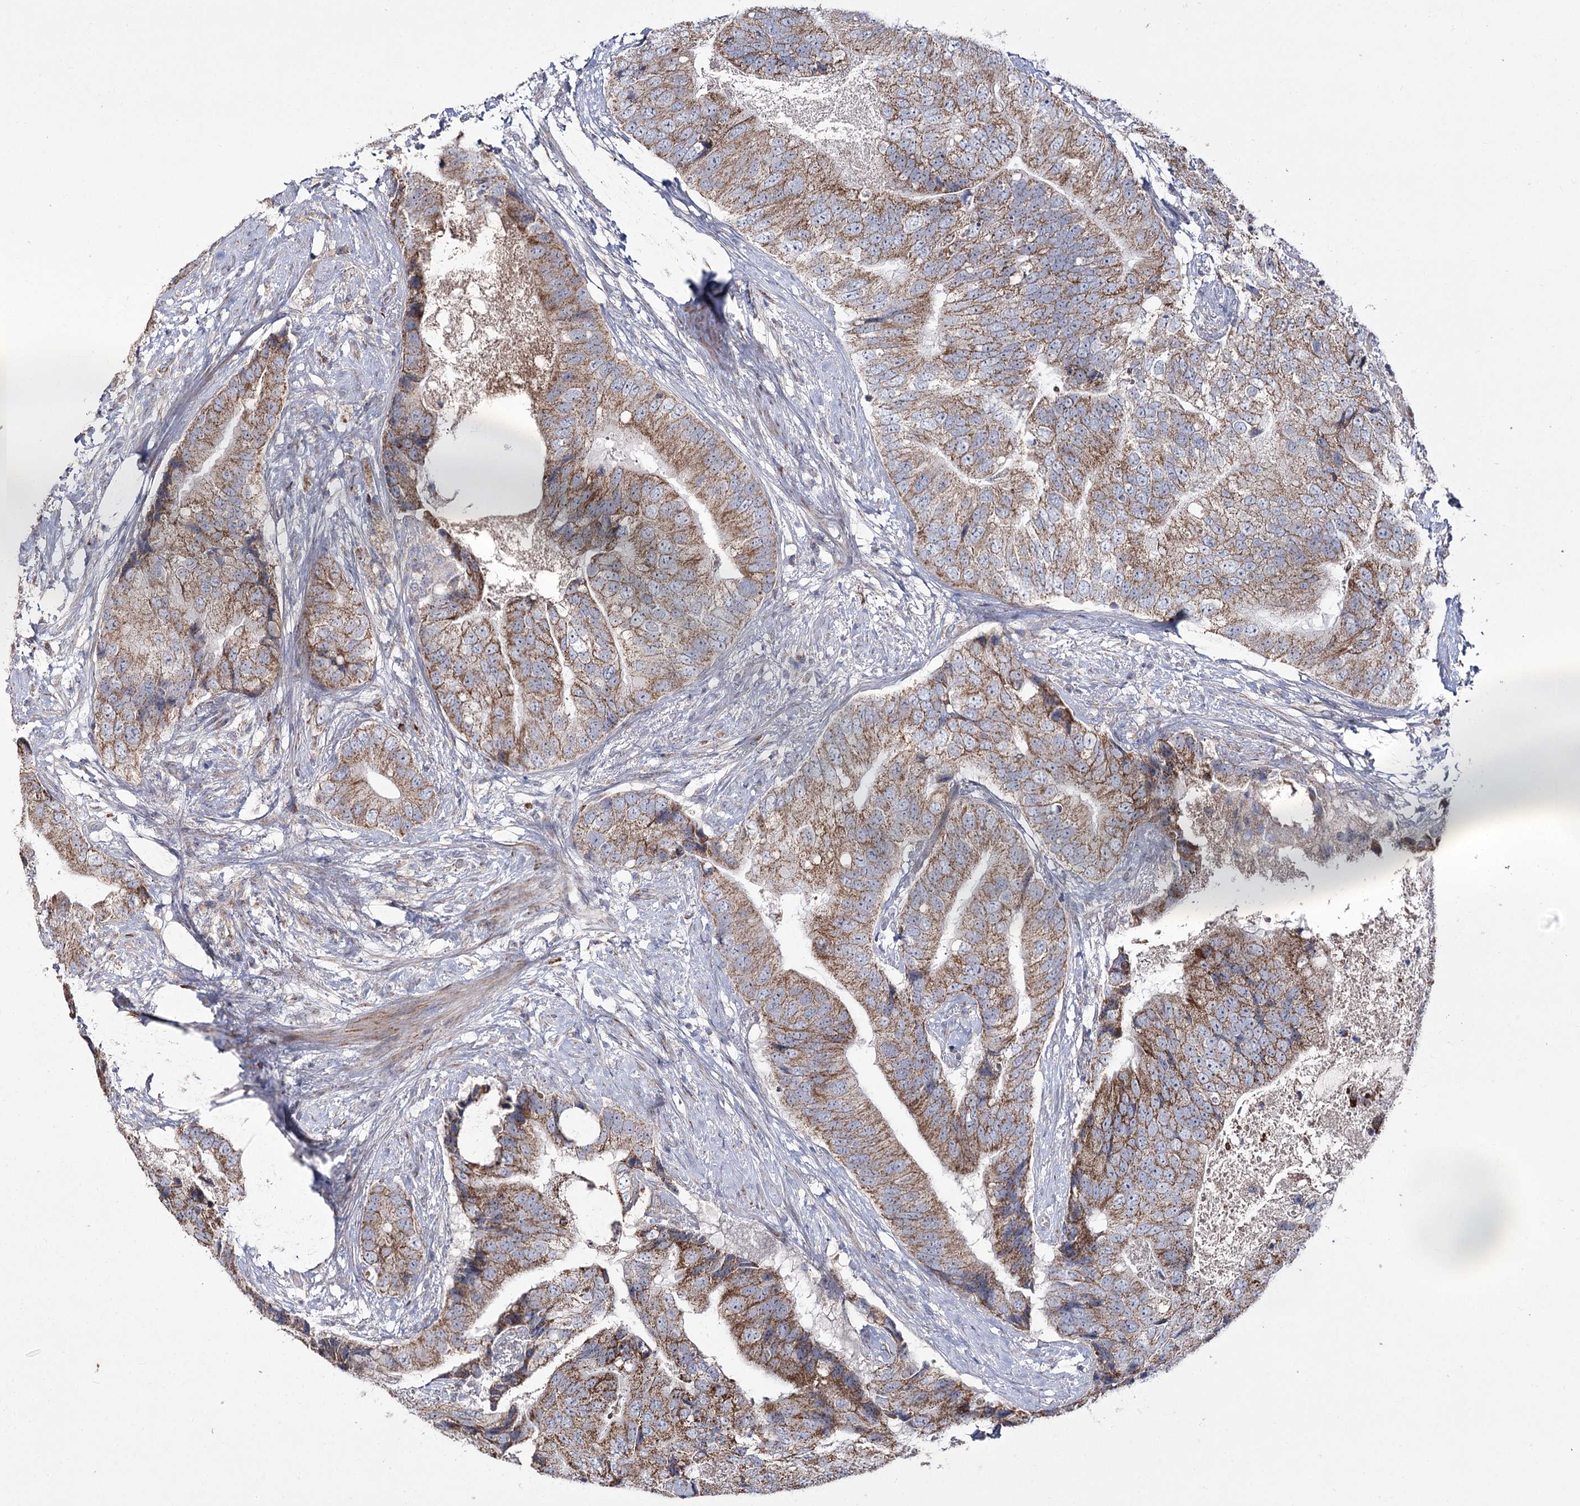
{"staining": {"intensity": "moderate", "quantity": ">75%", "location": "cytoplasmic/membranous"}, "tissue": "prostate cancer", "cell_type": "Tumor cells", "image_type": "cancer", "snomed": [{"axis": "morphology", "description": "Adenocarcinoma, High grade"}, {"axis": "topography", "description": "Prostate"}], "caption": "High-power microscopy captured an immunohistochemistry image of prostate adenocarcinoma (high-grade), revealing moderate cytoplasmic/membranous expression in approximately >75% of tumor cells.", "gene": "NADK2", "patient": {"sex": "male", "age": 70}}